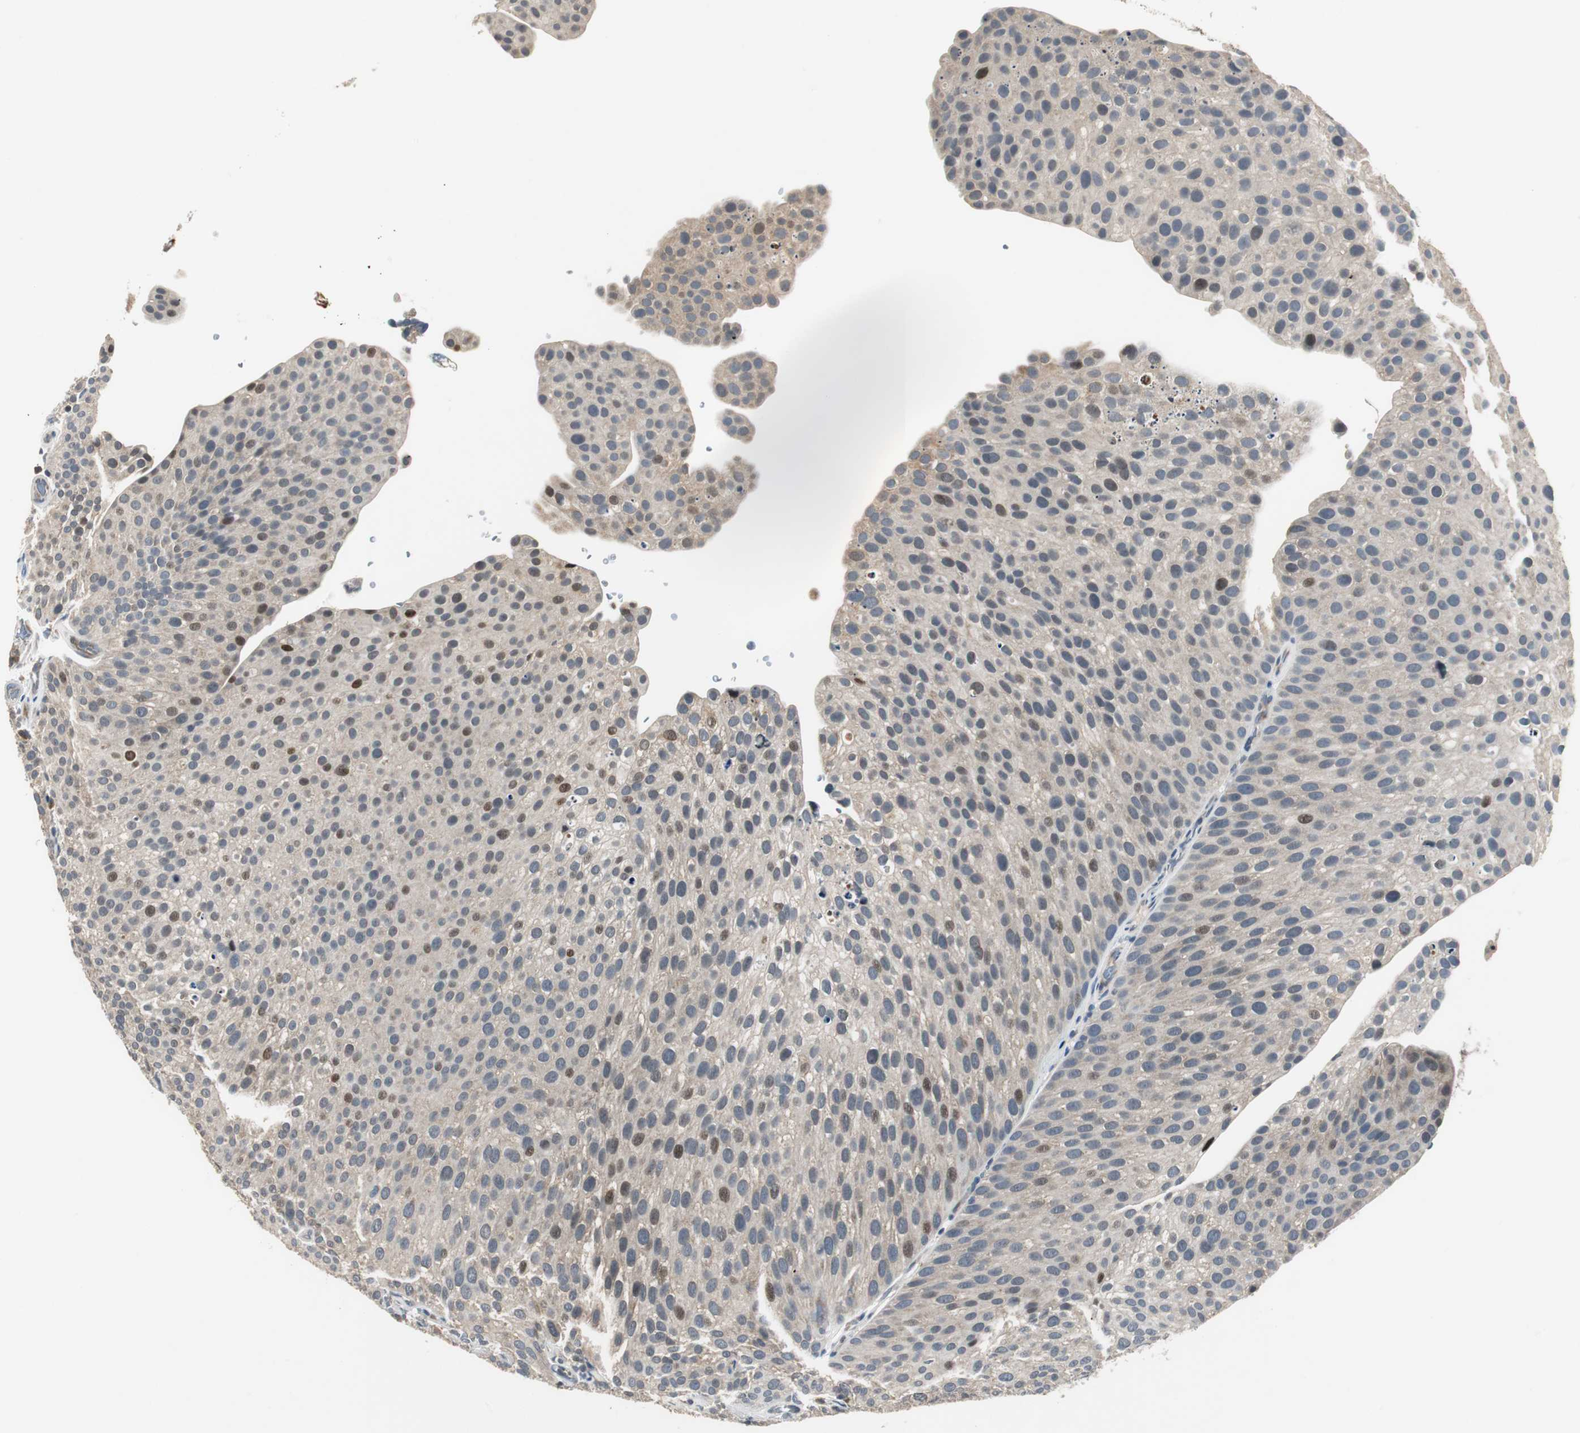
{"staining": {"intensity": "moderate", "quantity": "<25%", "location": "nuclear"}, "tissue": "urothelial cancer", "cell_type": "Tumor cells", "image_type": "cancer", "snomed": [{"axis": "morphology", "description": "Urothelial carcinoma, Low grade"}, {"axis": "topography", "description": "Smooth muscle"}, {"axis": "topography", "description": "Urinary bladder"}], "caption": "Protein analysis of low-grade urothelial carcinoma tissue reveals moderate nuclear expression in about <25% of tumor cells.", "gene": "MYT1", "patient": {"sex": "male", "age": 60}}